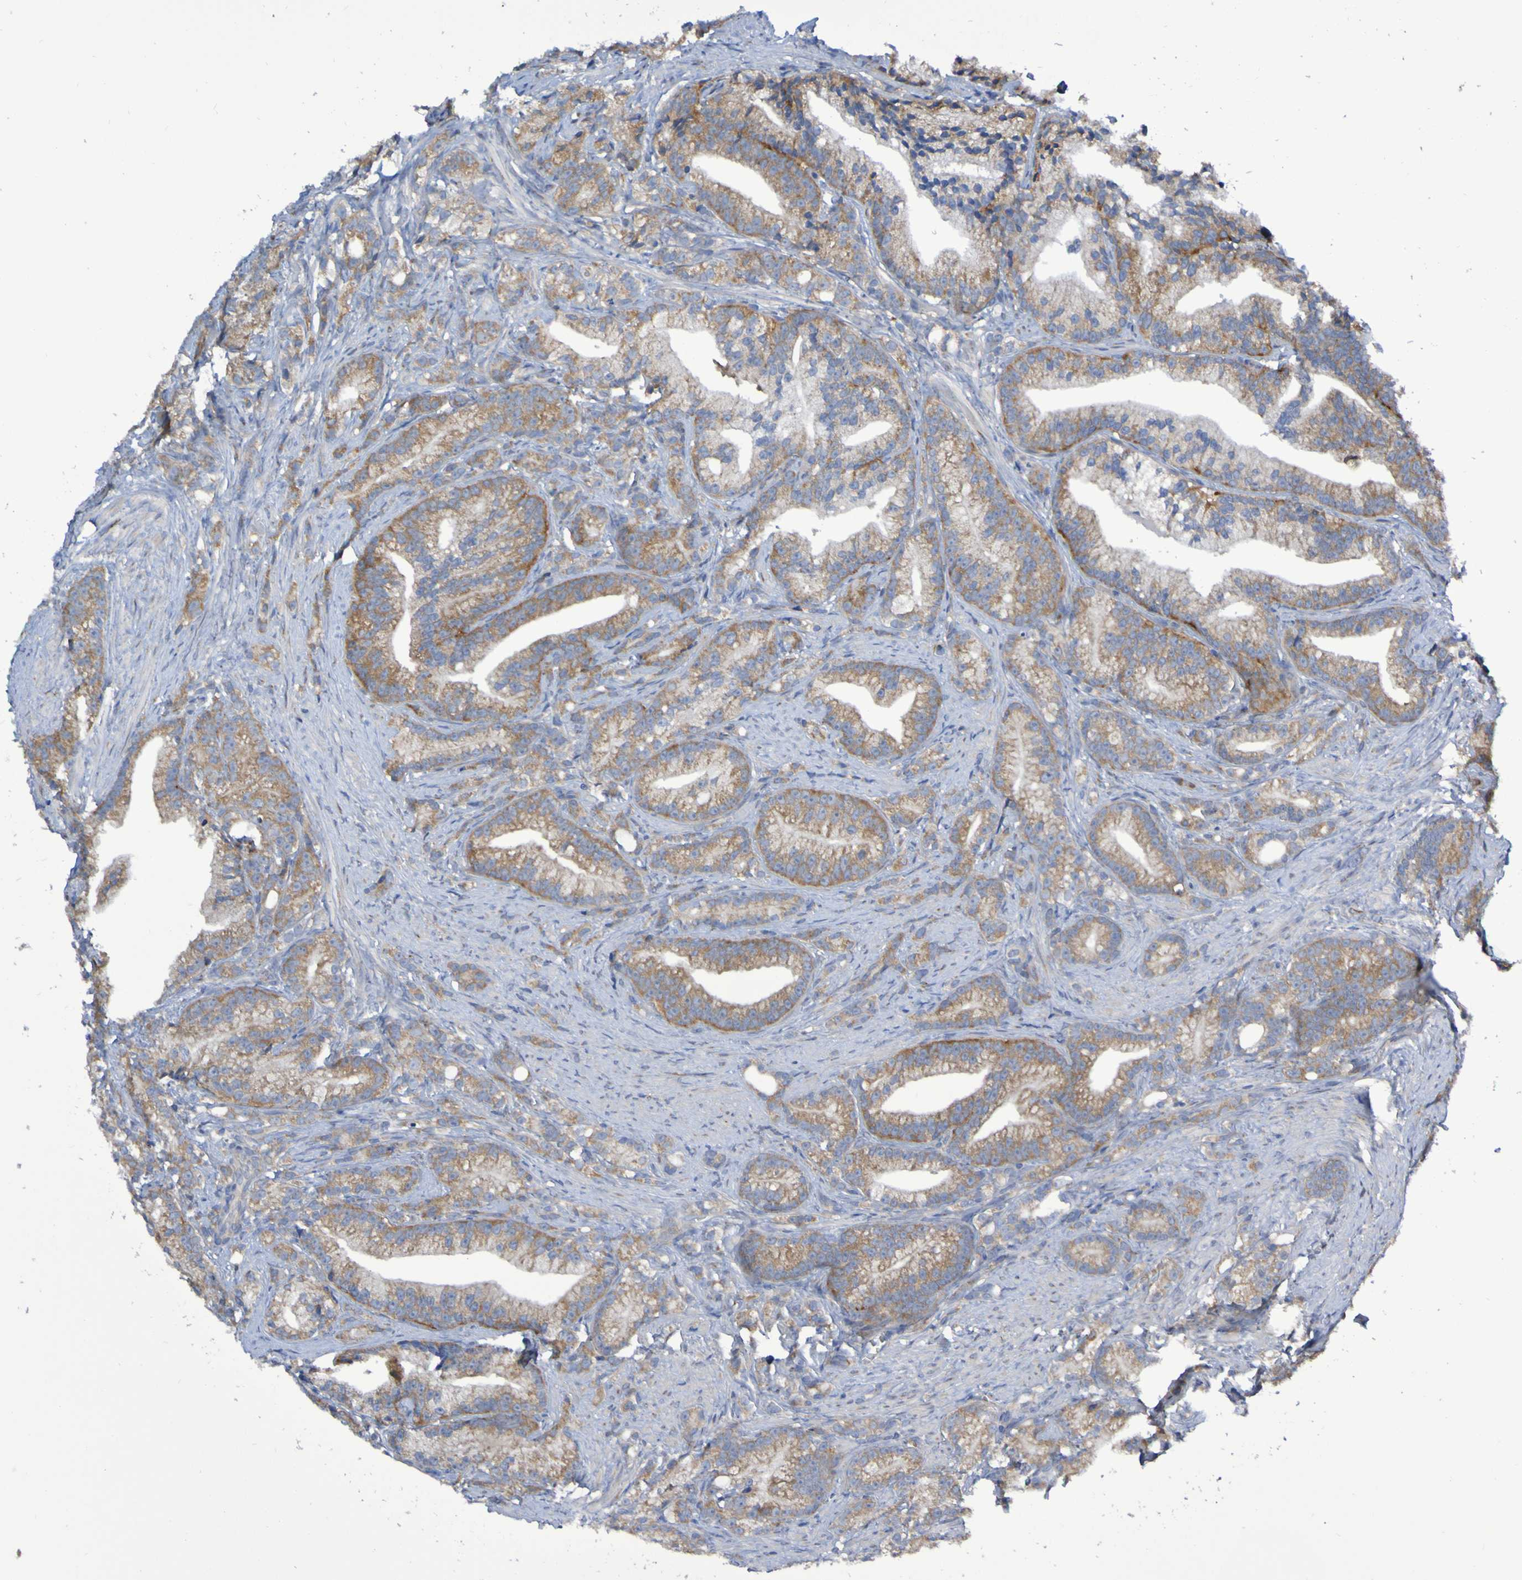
{"staining": {"intensity": "moderate", "quantity": ">75%", "location": "cytoplasmic/membranous"}, "tissue": "prostate cancer", "cell_type": "Tumor cells", "image_type": "cancer", "snomed": [{"axis": "morphology", "description": "Adenocarcinoma, Low grade"}, {"axis": "topography", "description": "Prostate"}], "caption": "Prostate cancer (adenocarcinoma (low-grade)) tissue exhibits moderate cytoplasmic/membranous positivity in approximately >75% of tumor cells, visualized by immunohistochemistry.", "gene": "LMBRD2", "patient": {"sex": "male", "age": 89}}